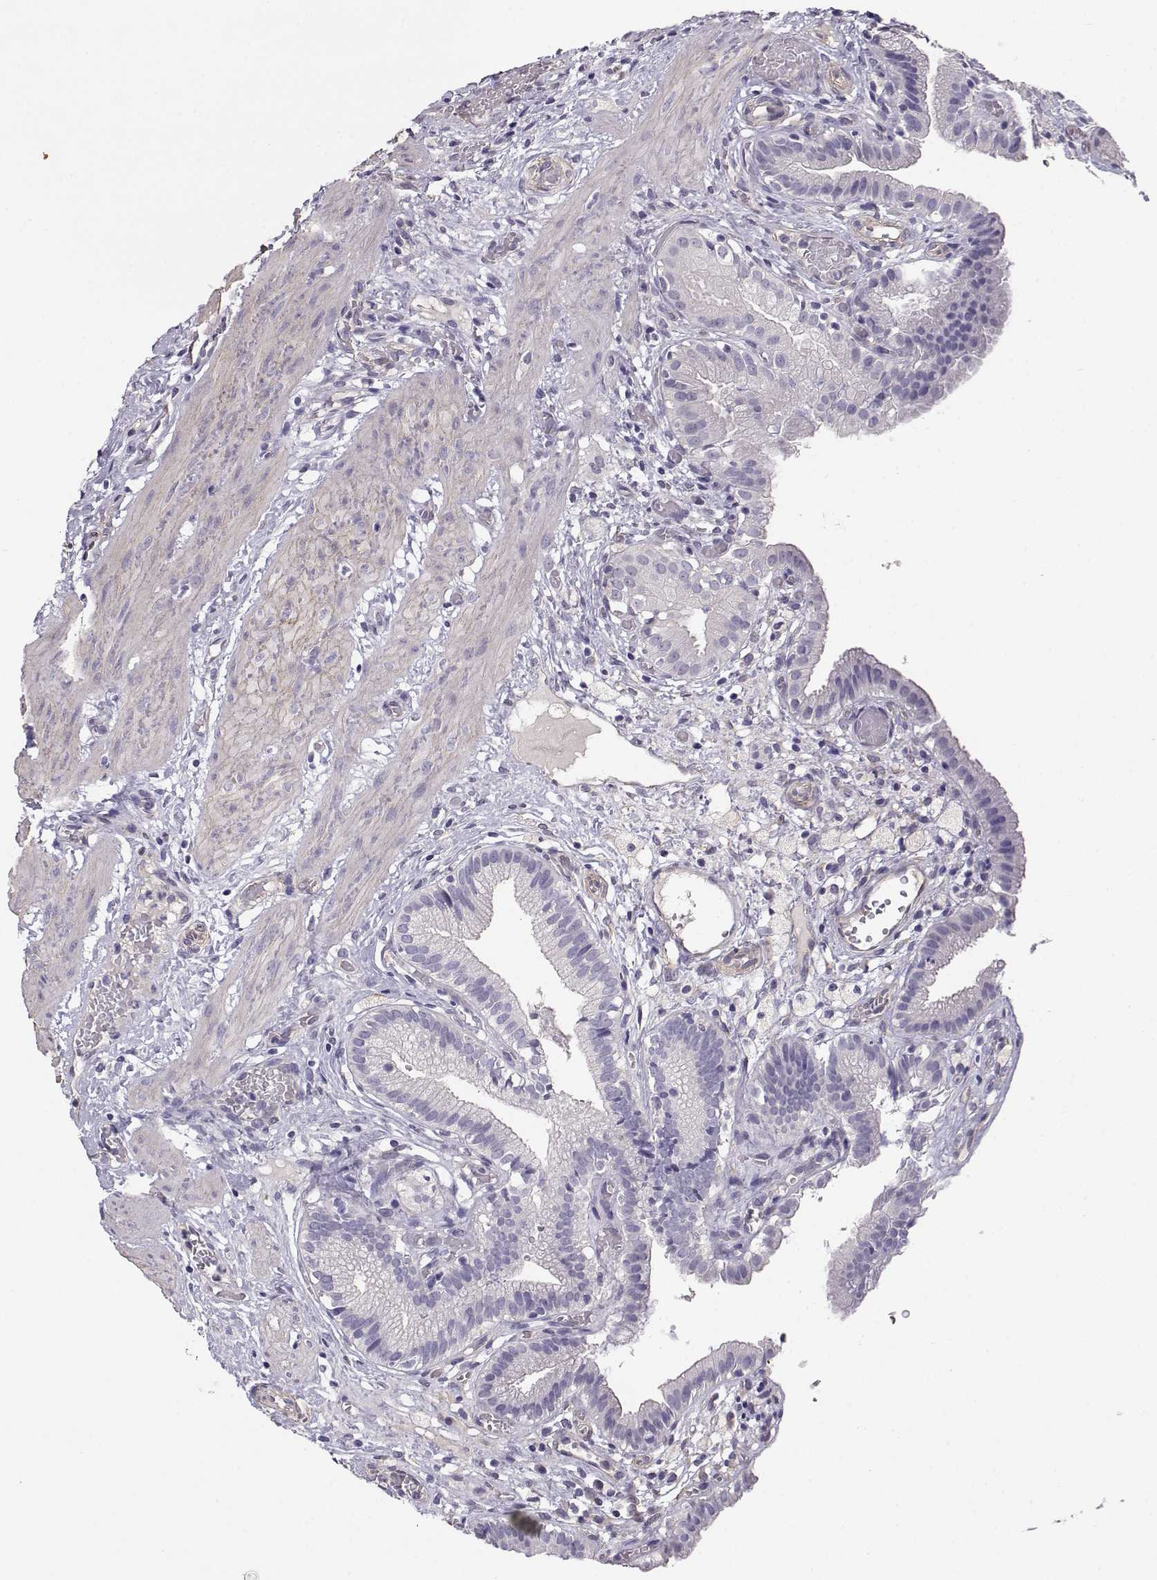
{"staining": {"intensity": "negative", "quantity": "none", "location": "none"}, "tissue": "gallbladder", "cell_type": "Glandular cells", "image_type": "normal", "snomed": [{"axis": "morphology", "description": "Normal tissue, NOS"}, {"axis": "topography", "description": "Gallbladder"}], "caption": "Photomicrograph shows no protein expression in glandular cells of benign gallbladder. The staining is performed using DAB (3,3'-diaminobenzidine) brown chromogen with nuclei counter-stained in using hematoxylin.", "gene": "ENDOU", "patient": {"sex": "female", "age": 24}}